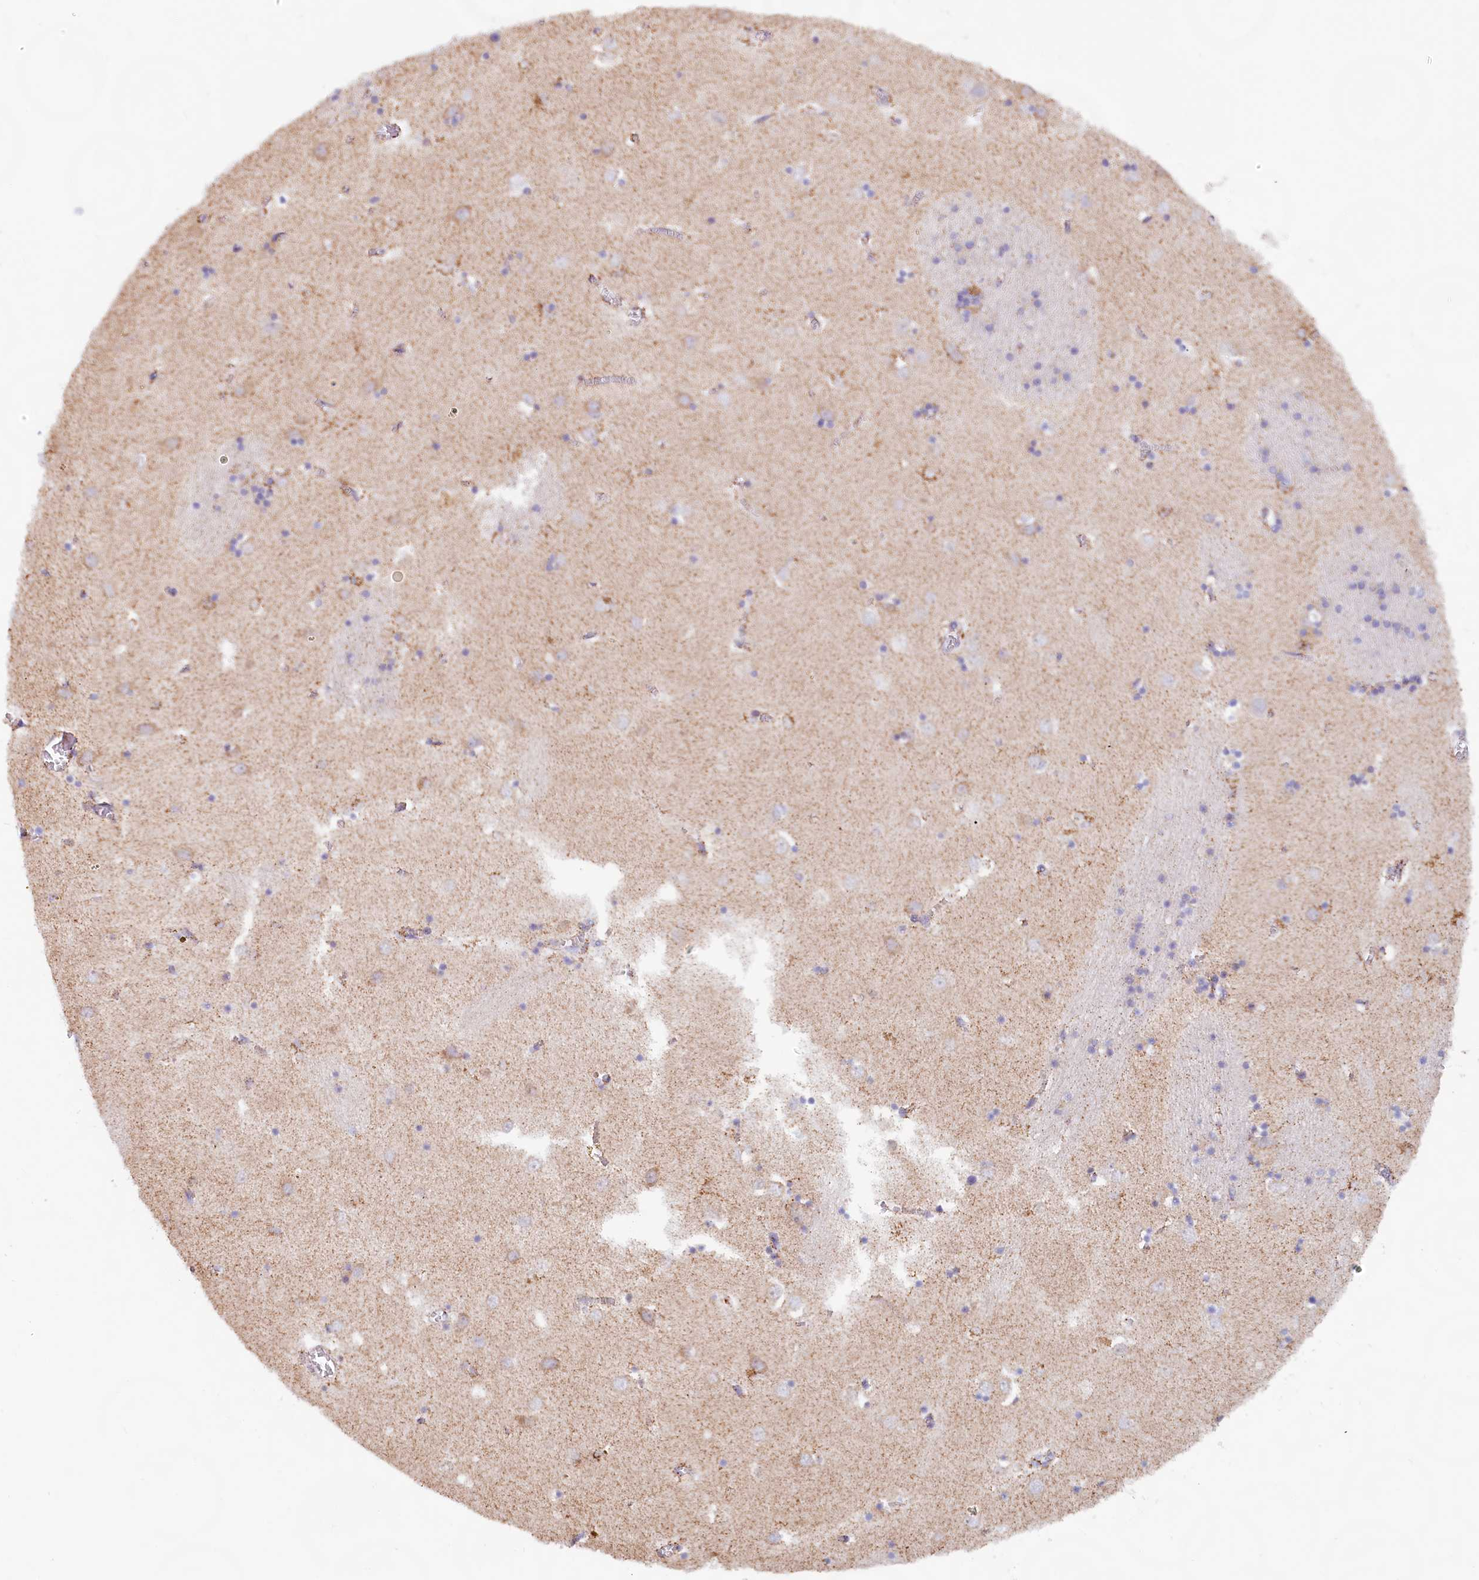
{"staining": {"intensity": "weak", "quantity": "<25%", "location": "cytoplasmic/membranous"}, "tissue": "caudate", "cell_type": "Glial cells", "image_type": "normal", "snomed": [{"axis": "morphology", "description": "Normal tissue, NOS"}, {"axis": "topography", "description": "Lateral ventricle wall"}], "caption": "This is a photomicrograph of IHC staining of unremarkable caudate, which shows no expression in glial cells.", "gene": "C1D", "patient": {"sex": "male", "age": 37}}